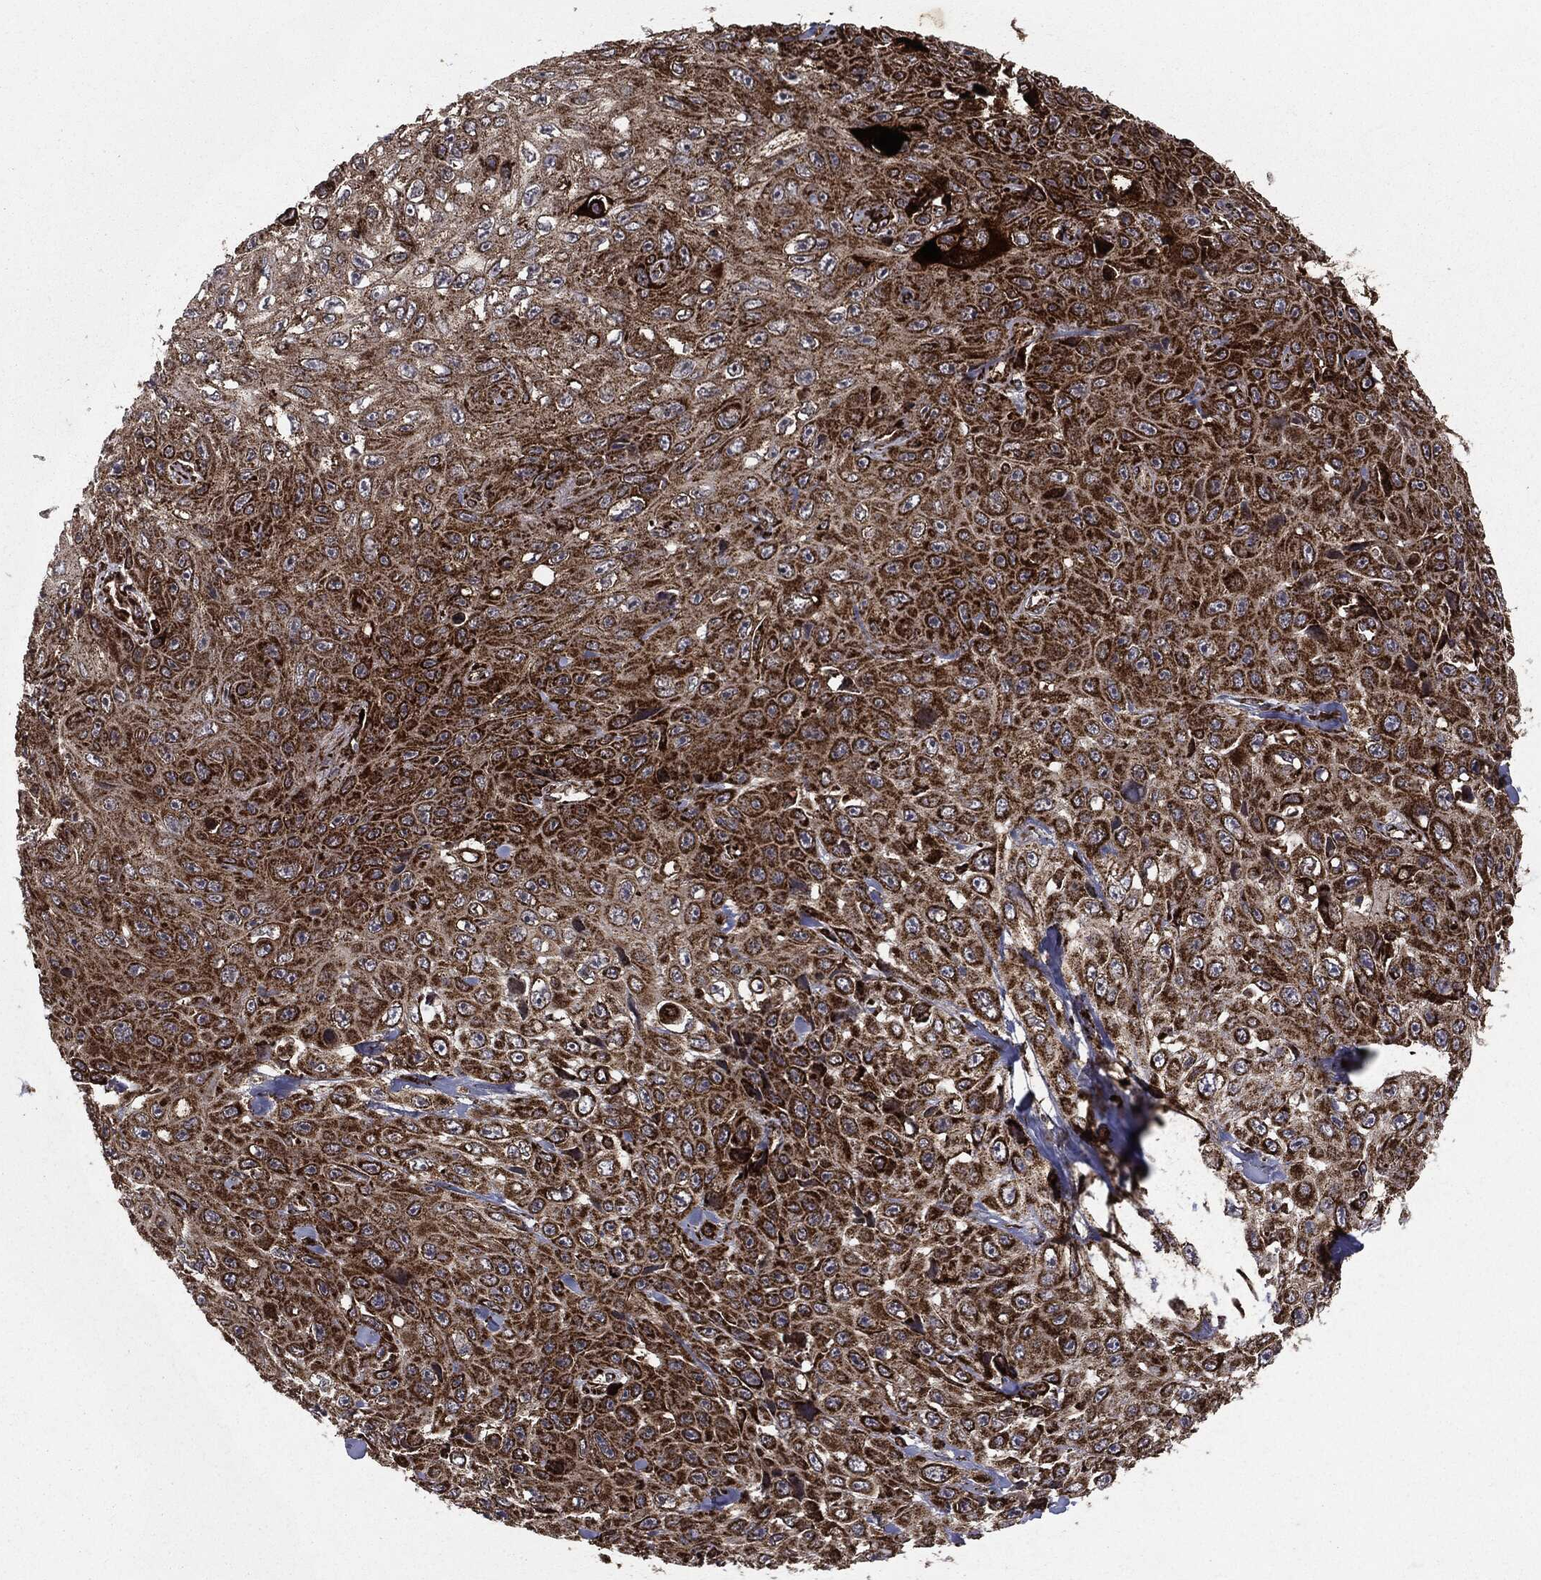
{"staining": {"intensity": "strong", "quantity": ">75%", "location": "cytoplasmic/membranous"}, "tissue": "skin cancer", "cell_type": "Tumor cells", "image_type": "cancer", "snomed": [{"axis": "morphology", "description": "Squamous cell carcinoma, NOS"}, {"axis": "topography", "description": "Skin"}], "caption": "The immunohistochemical stain labels strong cytoplasmic/membranous expression in tumor cells of skin squamous cell carcinoma tissue.", "gene": "MAP2K1", "patient": {"sex": "male", "age": 82}}